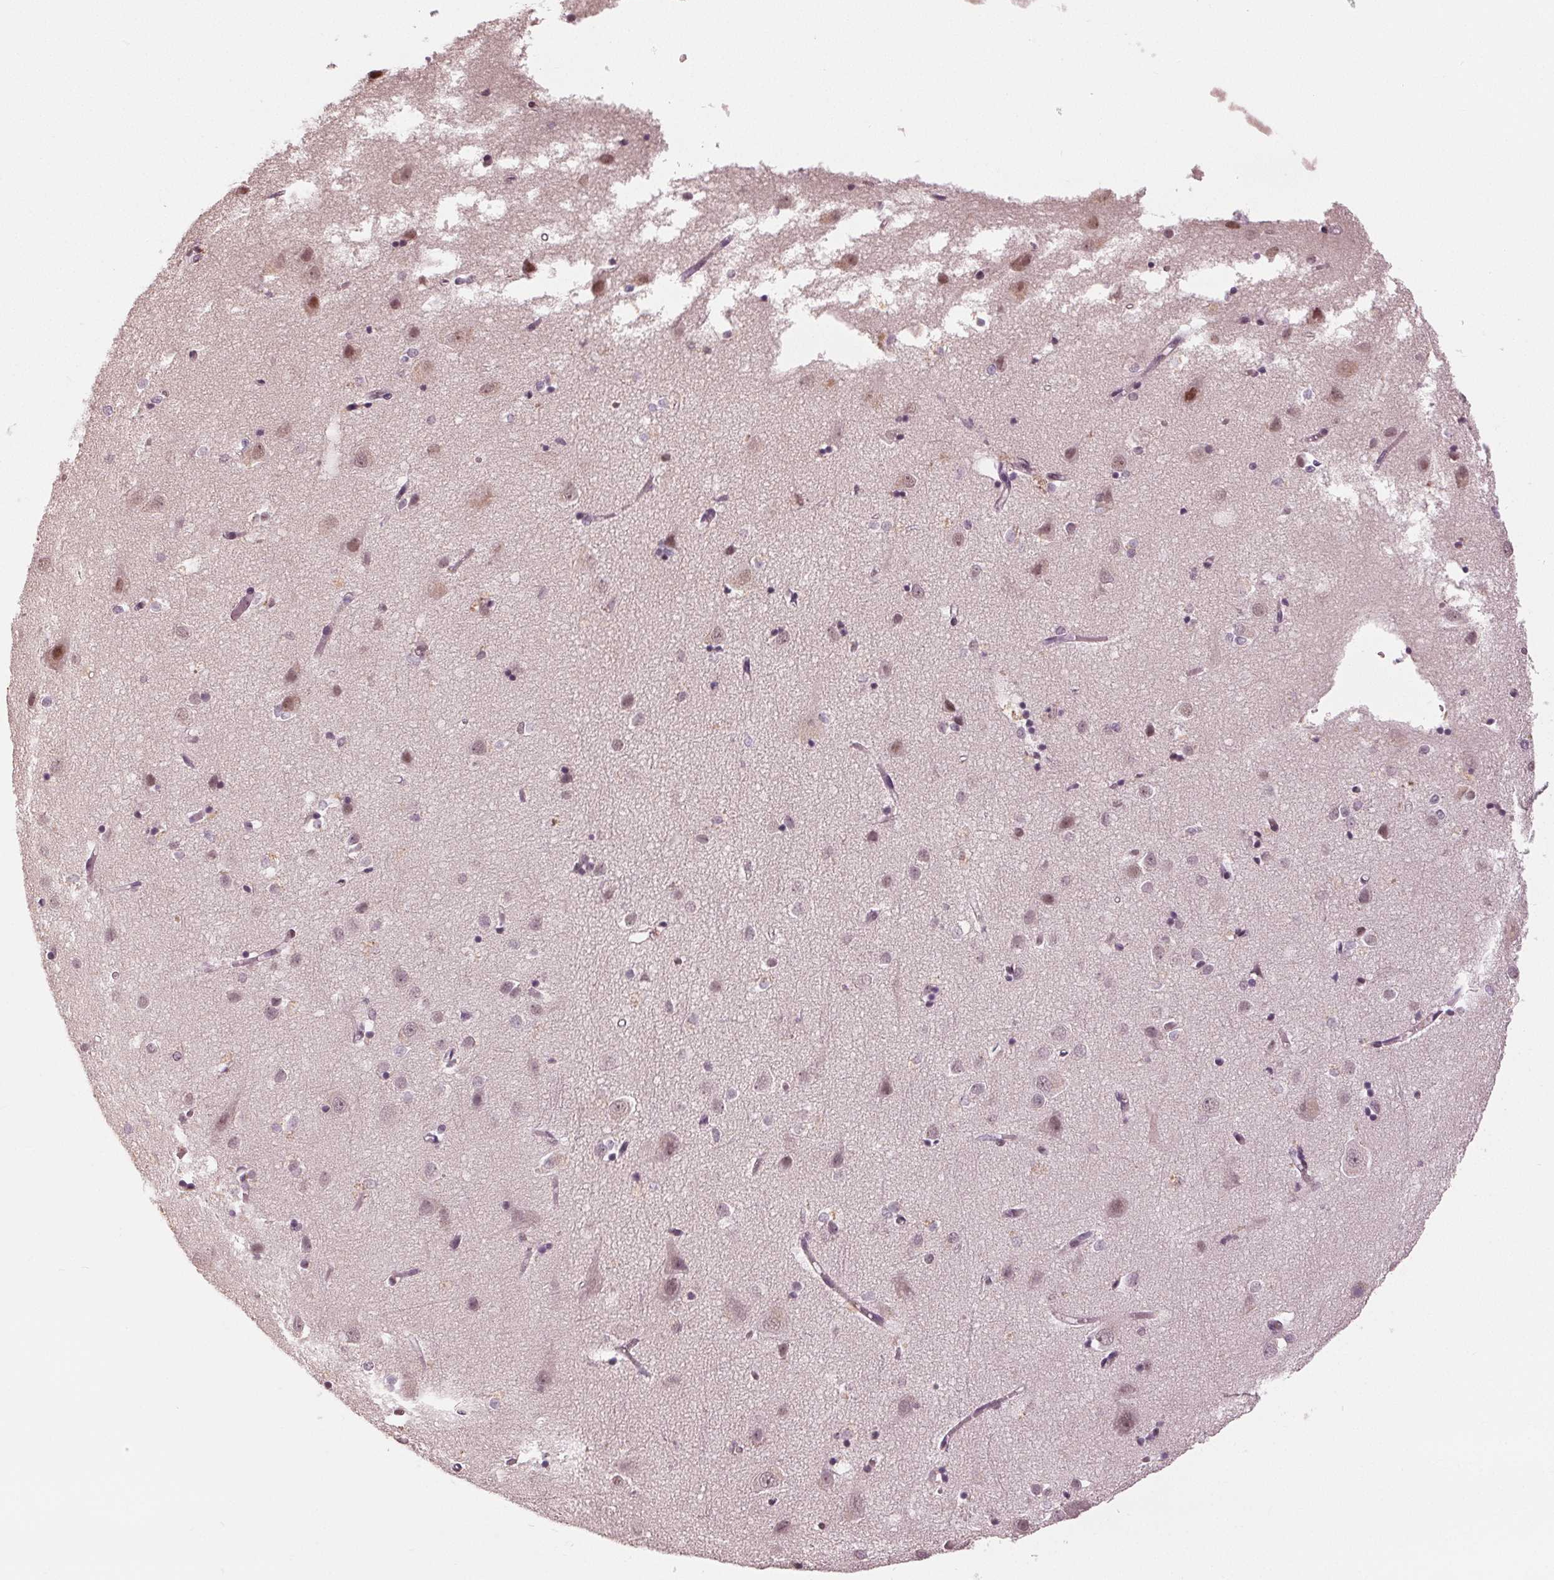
{"staining": {"intensity": "negative", "quantity": "none", "location": "none"}, "tissue": "cerebral cortex", "cell_type": "Endothelial cells", "image_type": "normal", "snomed": [{"axis": "morphology", "description": "Normal tissue, NOS"}, {"axis": "topography", "description": "Cerebral cortex"}], "caption": "DAB (3,3'-diaminobenzidine) immunohistochemical staining of benign human cerebral cortex shows no significant positivity in endothelial cells.", "gene": "ADPRHL1", "patient": {"sex": "male", "age": 70}}